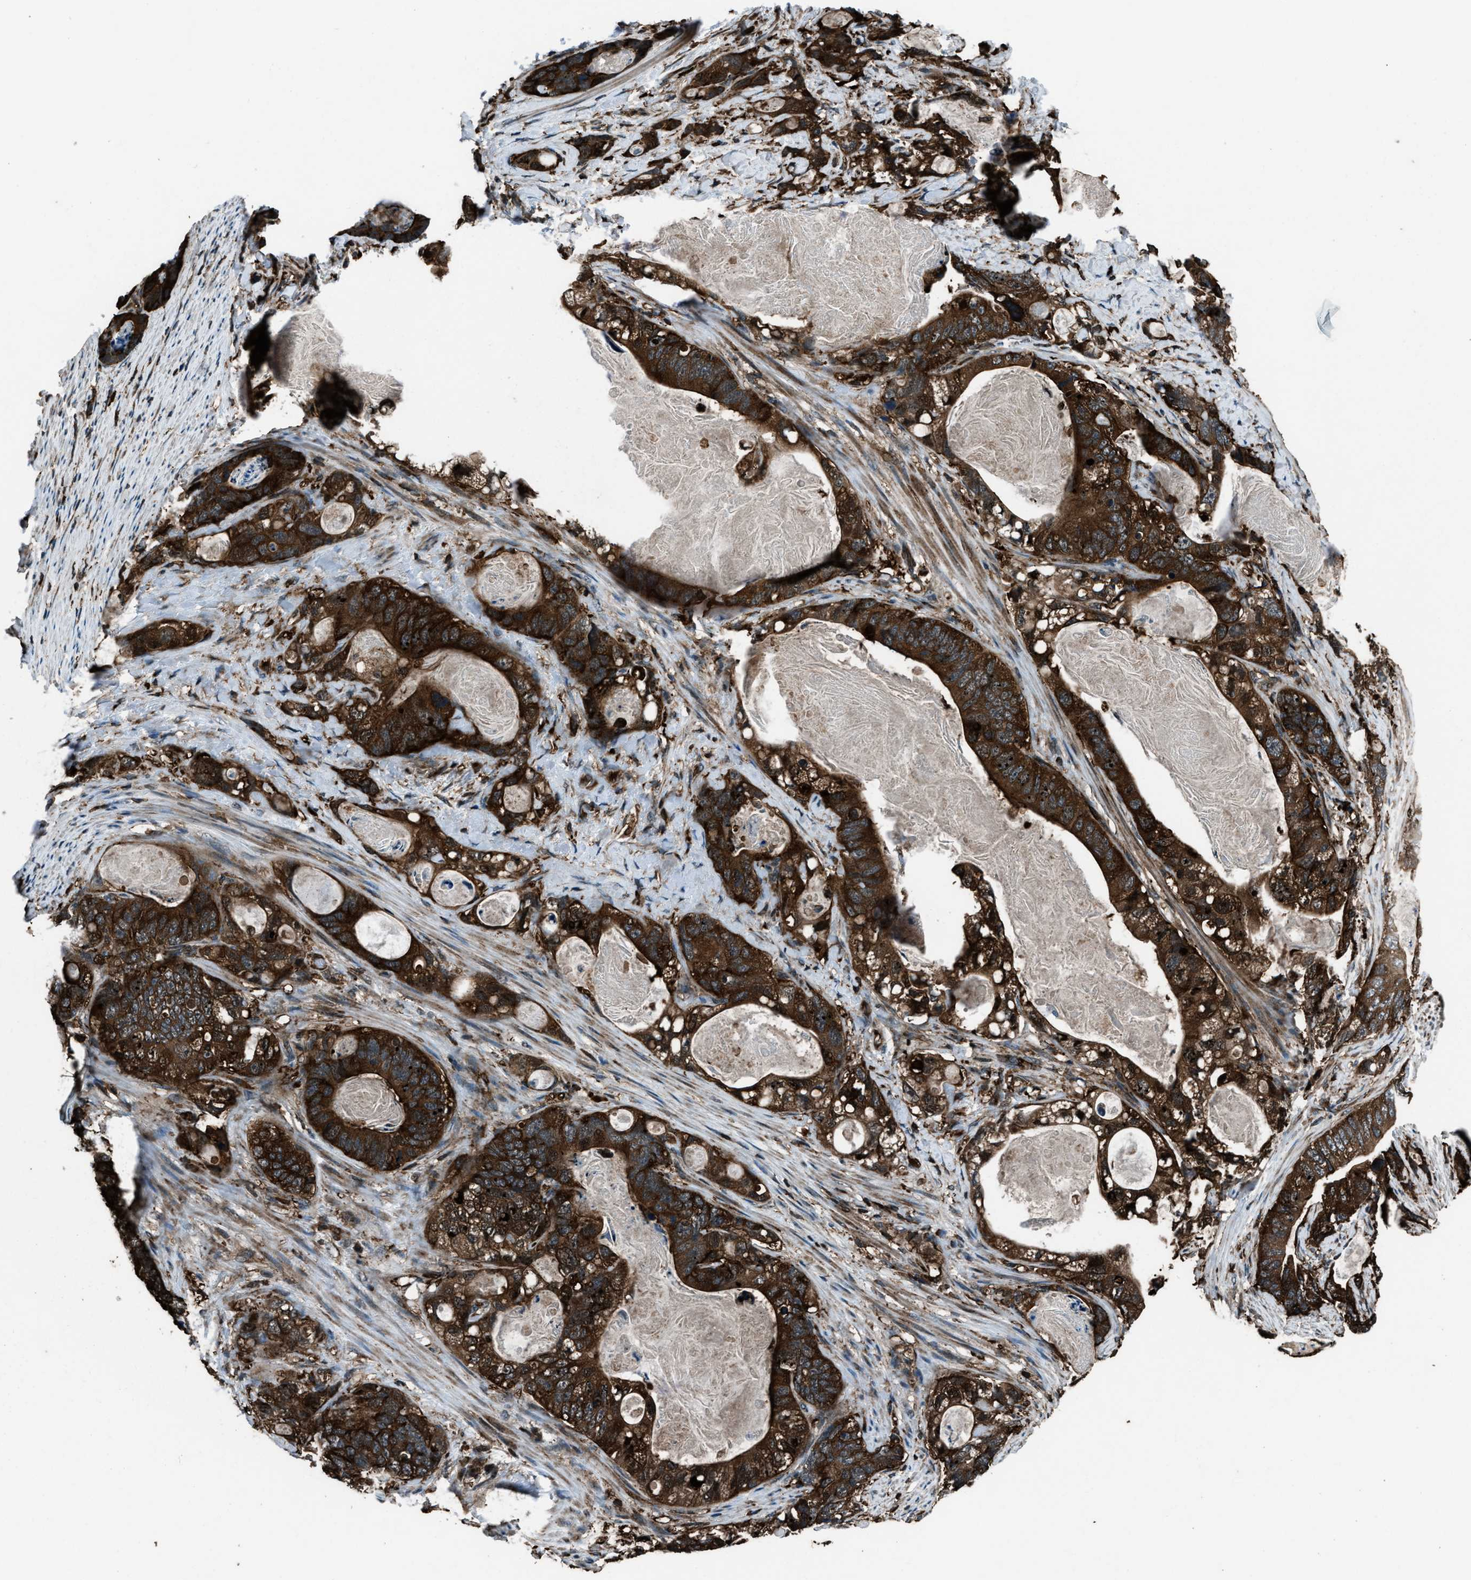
{"staining": {"intensity": "strong", "quantity": ">75%", "location": "cytoplasmic/membranous,nuclear"}, "tissue": "stomach cancer", "cell_type": "Tumor cells", "image_type": "cancer", "snomed": [{"axis": "morphology", "description": "Normal tissue, NOS"}, {"axis": "morphology", "description": "Adenocarcinoma, NOS"}, {"axis": "topography", "description": "Stomach"}], "caption": "Approximately >75% of tumor cells in adenocarcinoma (stomach) display strong cytoplasmic/membranous and nuclear protein positivity as visualized by brown immunohistochemical staining.", "gene": "SNX30", "patient": {"sex": "female", "age": 89}}